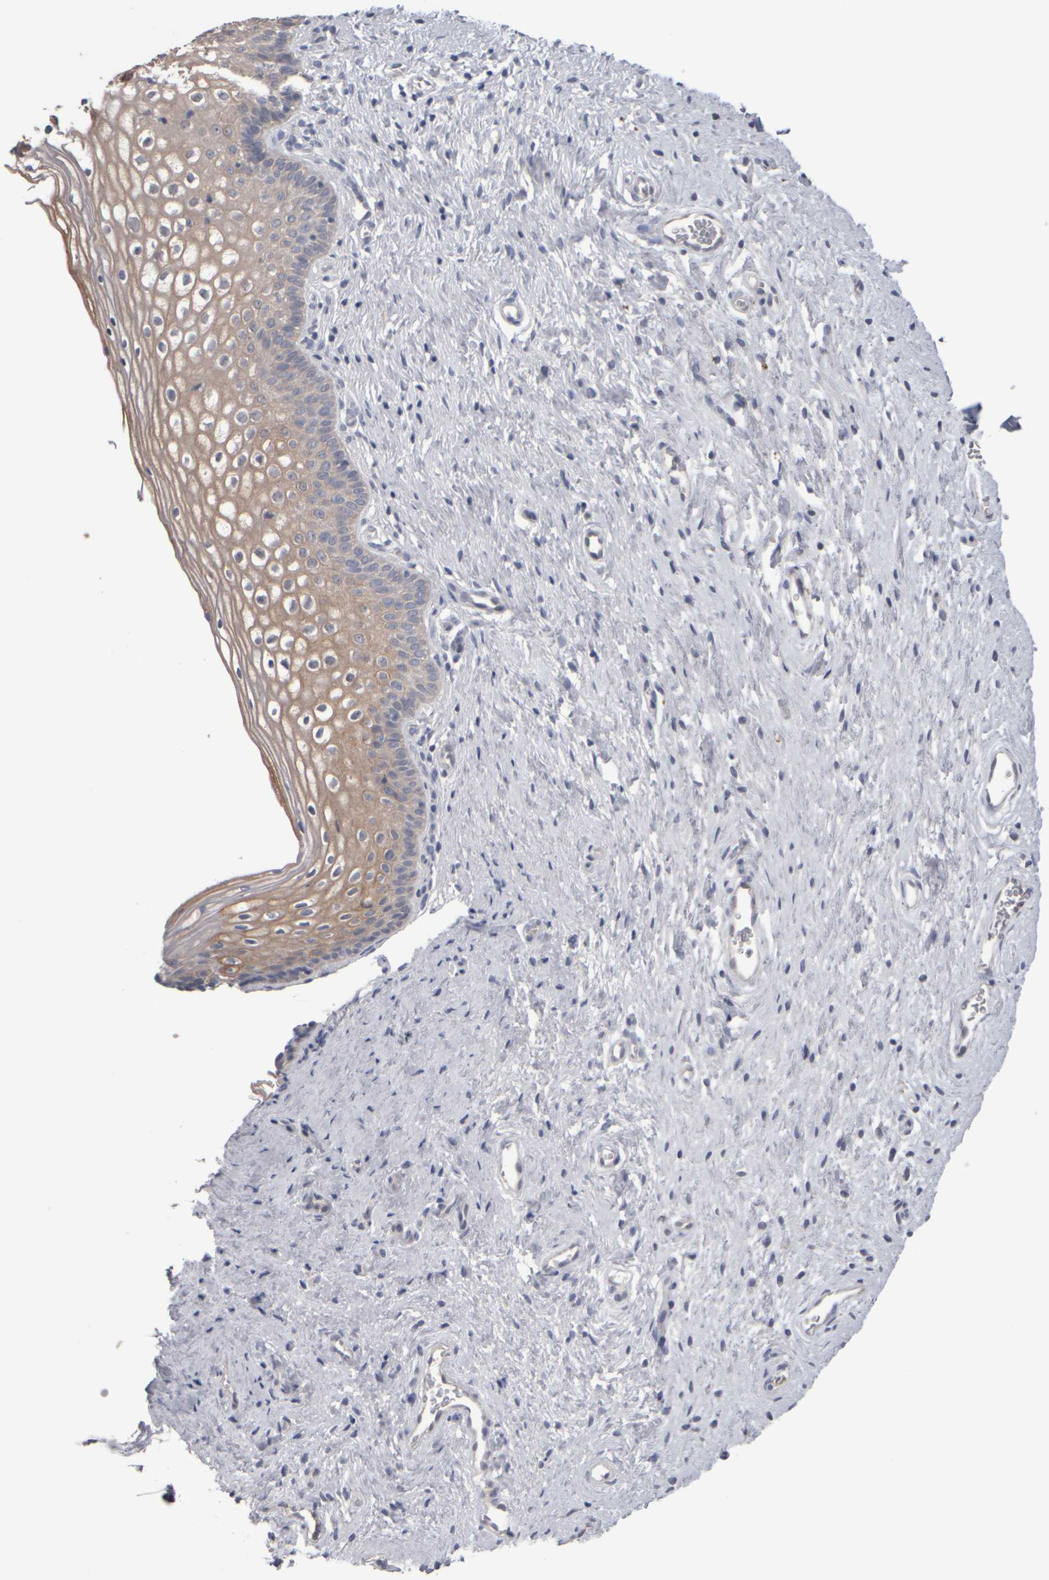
{"staining": {"intensity": "negative", "quantity": "none", "location": "none"}, "tissue": "cervix", "cell_type": "Glandular cells", "image_type": "normal", "snomed": [{"axis": "morphology", "description": "Normal tissue, NOS"}, {"axis": "topography", "description": "Cervix"}], "caption": "Immunohistochemistry of unremarkable human cervix displays no positivity in glandular cells.", "gene": "EPHX2", "patient": {"sex": "female", "age": 27}}